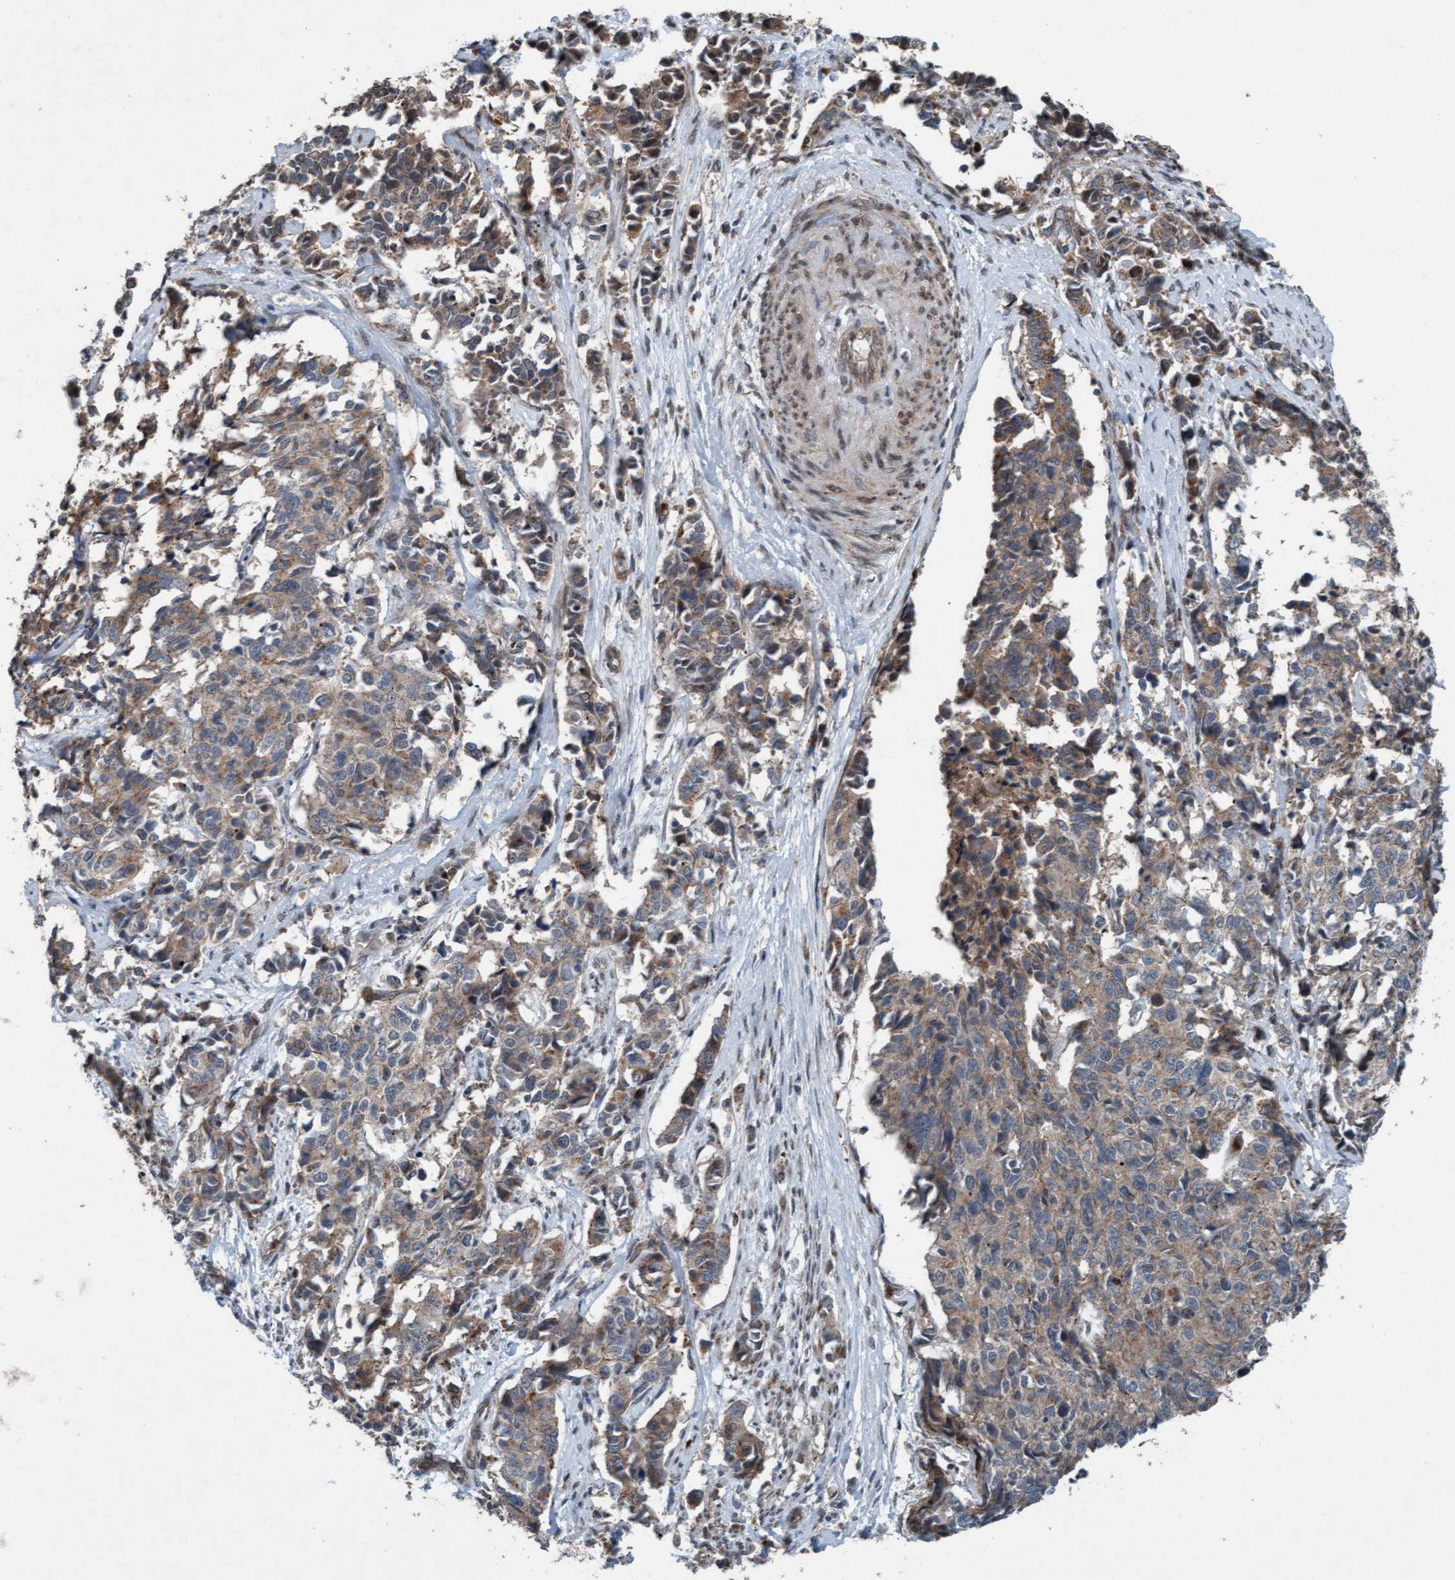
{"staining": {"intensity": "weak", "quantity": ">75%", "location": "cytoplasmic/membranous"}, "tissue": "cervical cancer", "cell_type": "Tumor cells", "image_type": "cancer", "snomed": [{"axis": "morphology", "description": "Normal tissue, NOS"}, {"axis": "morphology", "description": "Squamous cell carcinoma, NOS"}, {"axis": "topography", "description": "Cervix"}], "caption": "A histopathology image of human cervical cancer (squamous cell carcinoma) stained for a protein exhibits weak cytoplasmic/membranous brown staining in tumor cells.", "gene": "PLXNB2", "patient": {"sex": "female", "age": 35}}